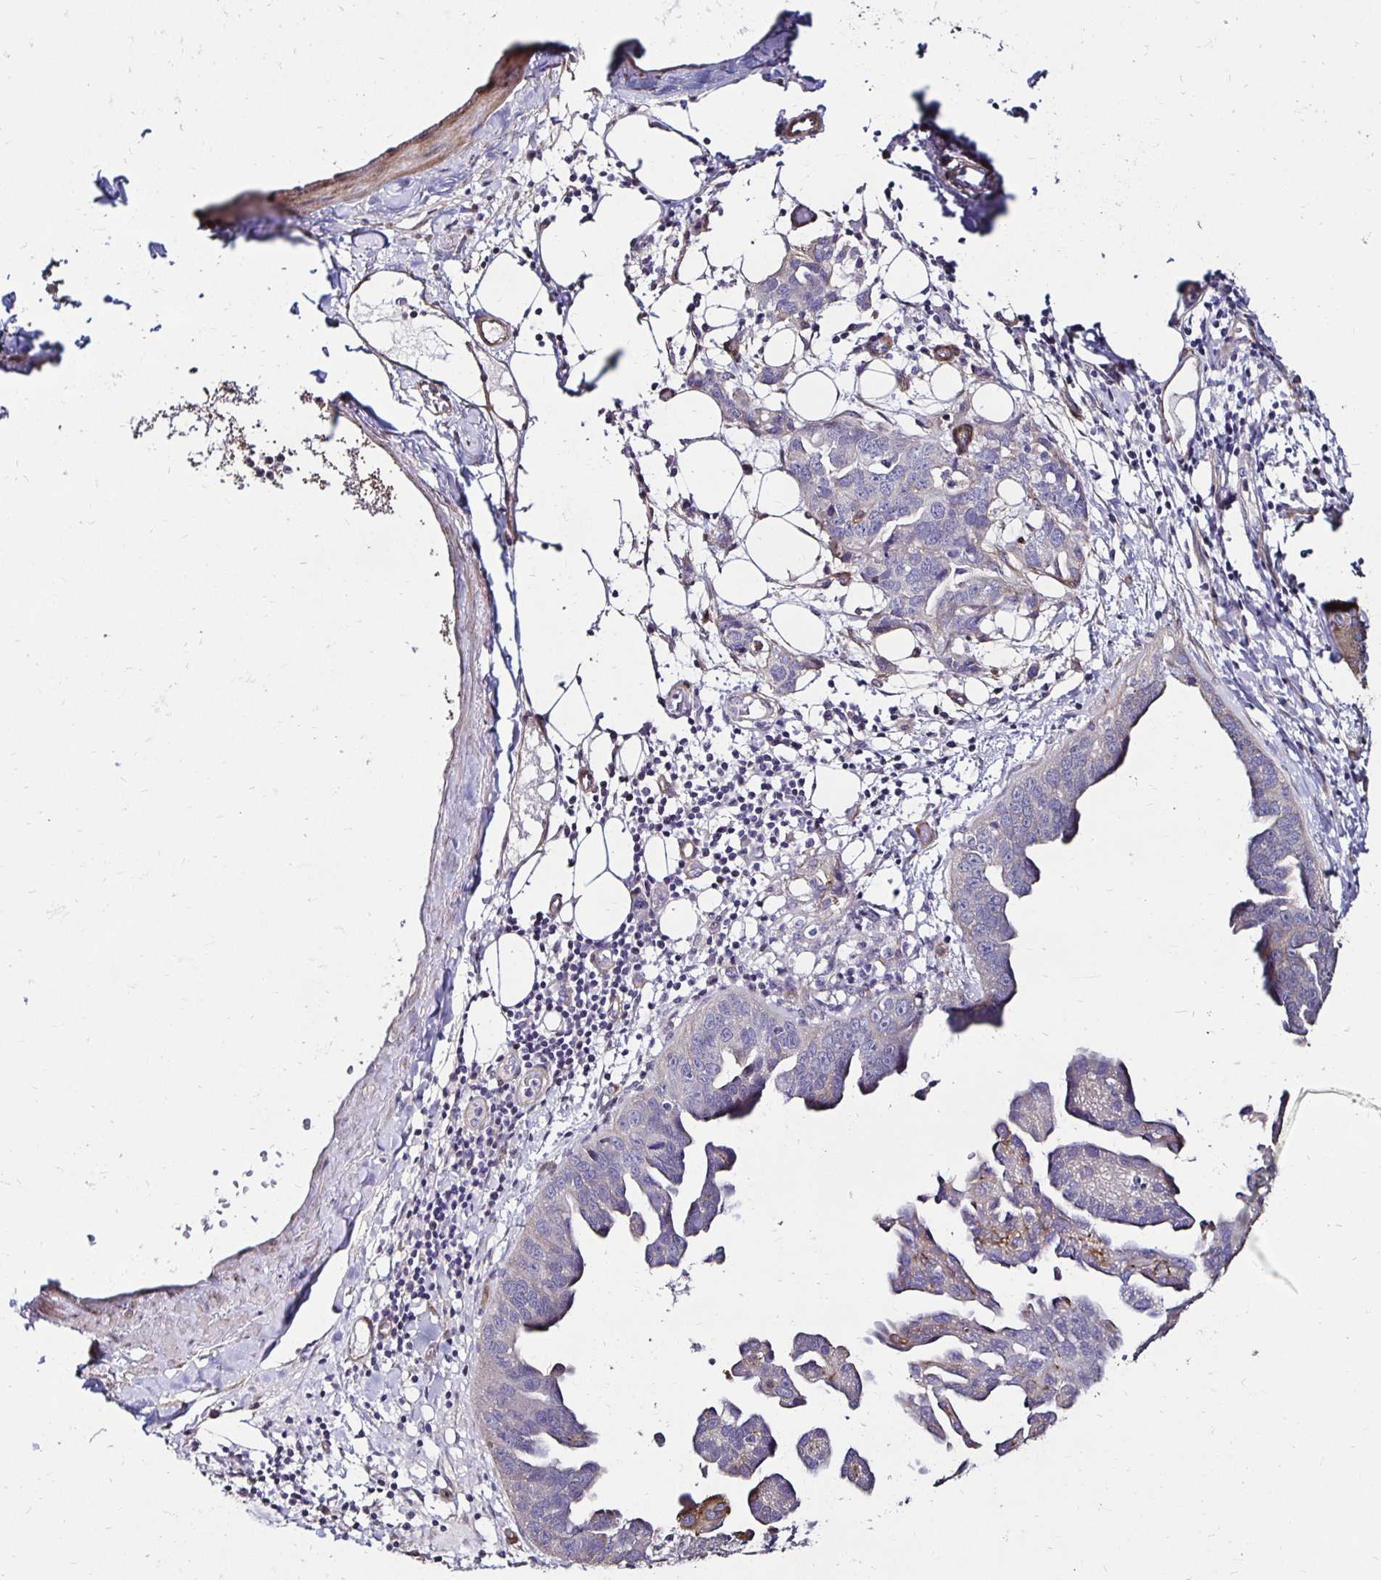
{"staining": {"intensity": "negative", "quantity": "none", "location": "none"}, "tissue": "ovarian cancer", "cell_type": "Tumor cells", "image_type": "cancer", "snomed": [{"axis": "morphology", "description": "Cystadenocarcinoma, serous, NOS"}, {"axis": "topography", "description": "Ovary"}], "caption": "This histopathology image is of serous cystadenocarcinoma (ovarian) stained with immunohistochemistry to label a protein in brown with the nuclei are counter-stained blue. There is no positivity in tumor cells.", "gene": "ITGB1", "patient": {"sex": "female", "age": 75}}